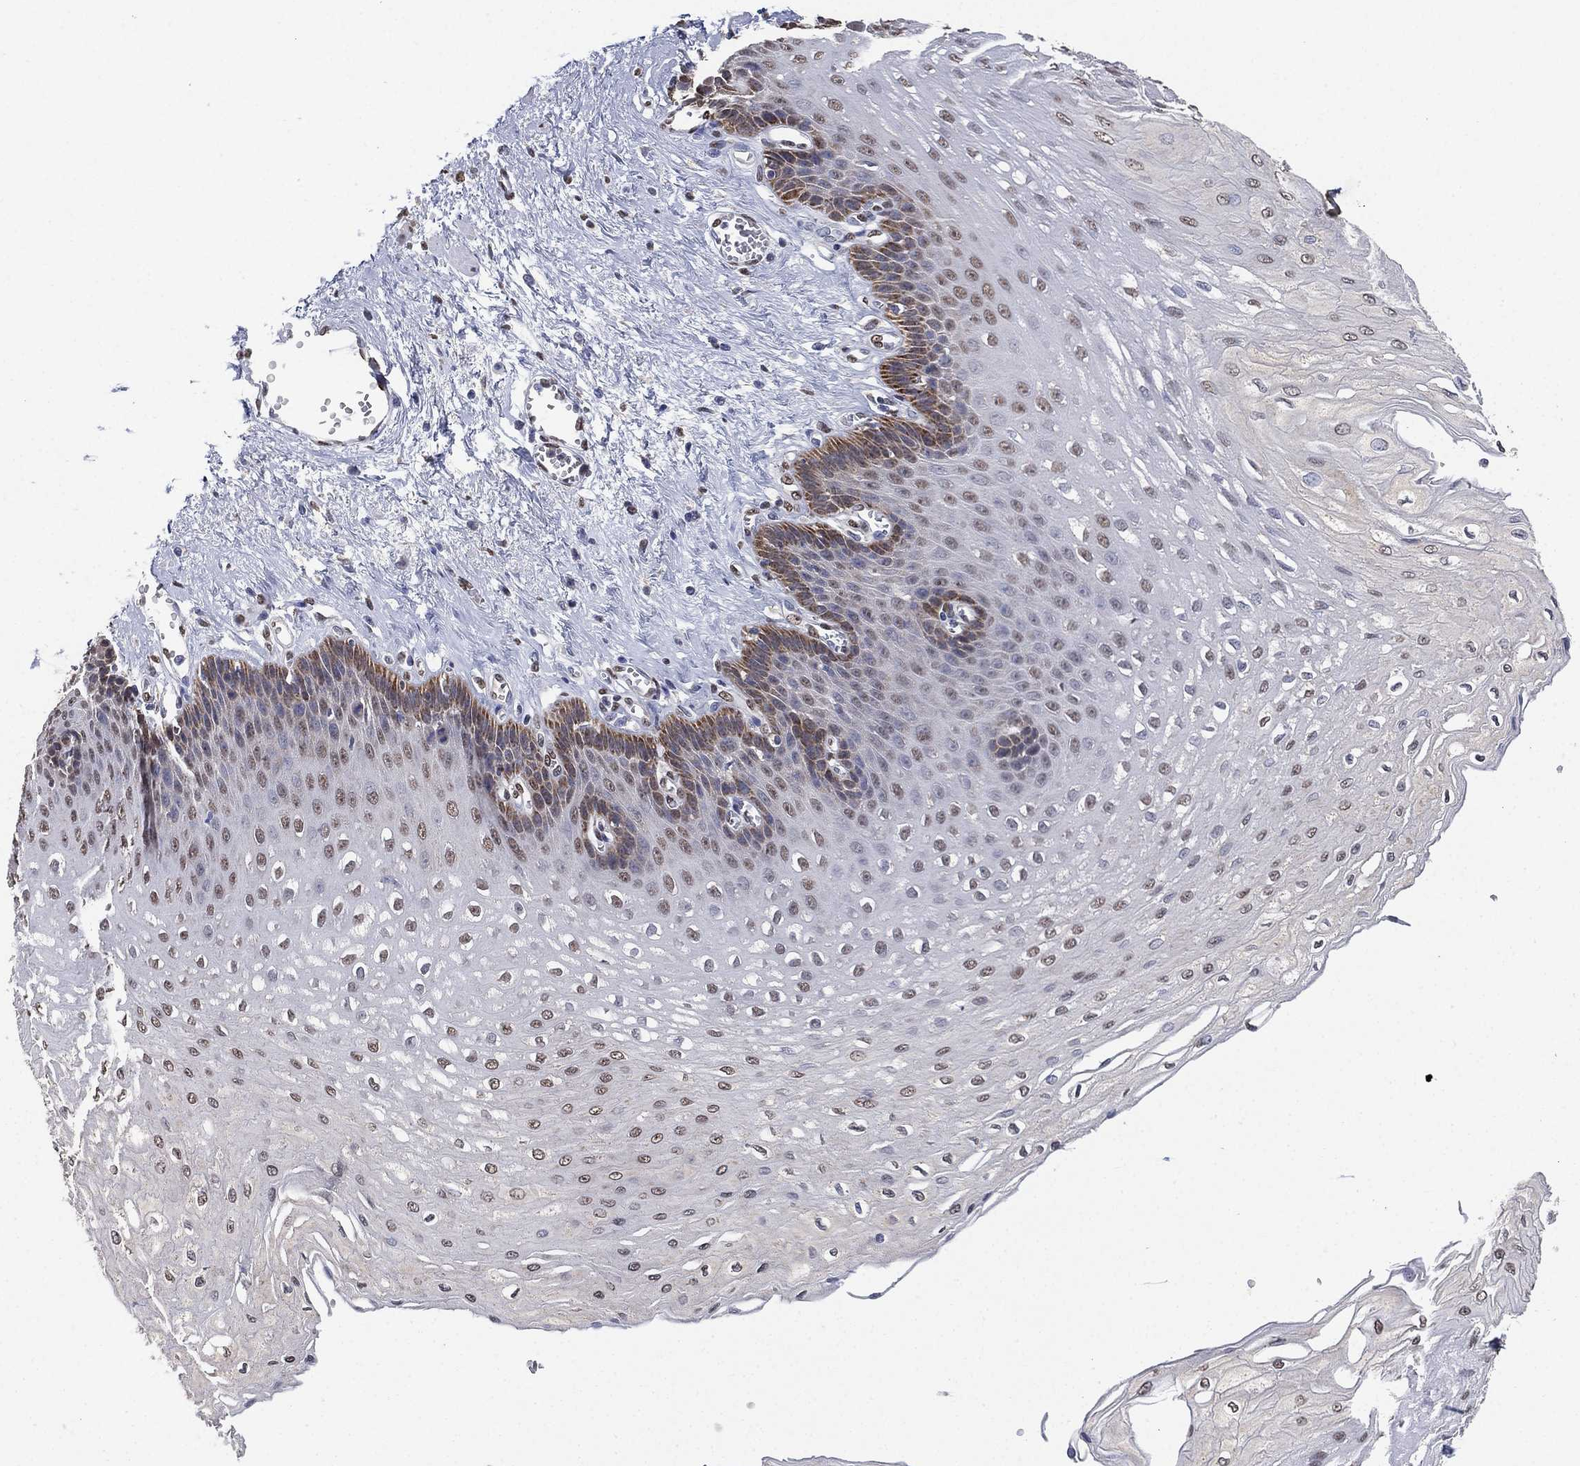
{"staining": {"intensity": "moderate", "quantity": "<25%", "location": "cytoplasmic/membranous"}, "tissue": "esophagus", "cell_type": "Squamous epithelial cells", "image_type": "normal", "snomed": [{"axis": "morphology", "description": "Normal tissue, NOS"}, {"axis": "topography", "description": "Esophagus"}], "caption": "A photomicrograph of esophagus stained for a protein demonstrates moderate cytoplasmic/membranous brown staining in squamous epithelial cells. (DAB = brown stain, brightfield microscopy at high magnification).", "gene": "ALDH7A1", "patient": {"sex": "female", "age": 62}}